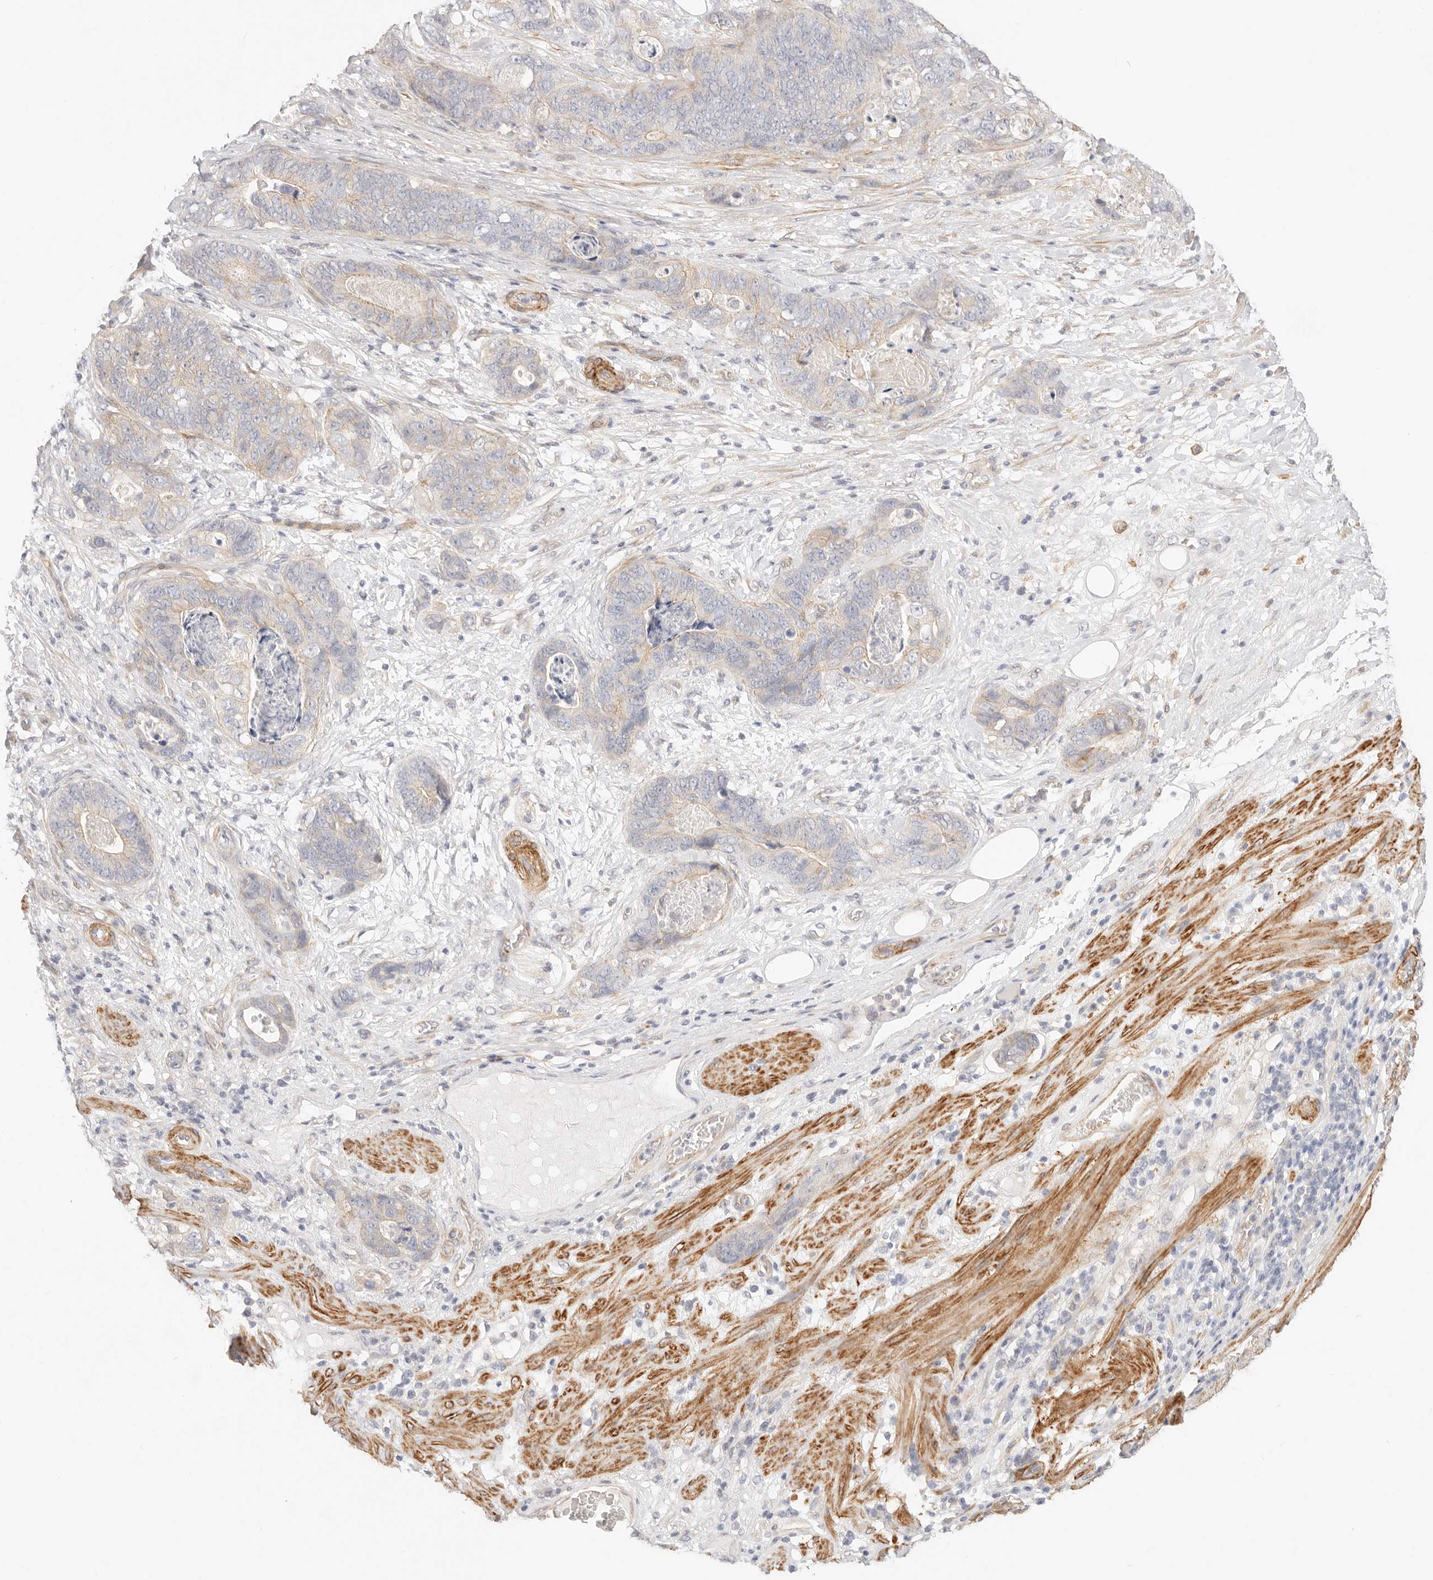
{"staining": {"intensity": "weak", "quantity": "<25%", "location": "cytoplasmic/membranous"}, "tissue": "stomach cancer", "cell_type": "Tumor cells", "image_type": "cancer", "snomed": [{"axis": "morphology", "description": "Normal tissue, NOS"}, {"axis": "morphology", "description": "Adenocarcinoma, NOS"}, {"axis": "topography", "description": "Stomach"}], "caption": "DAB immunohistochemical staining of stomach cancer demonstrates no significant staining in tumor cells.", "gene": "UBXN10", "patient": {"sex": "female", "age": 89}}